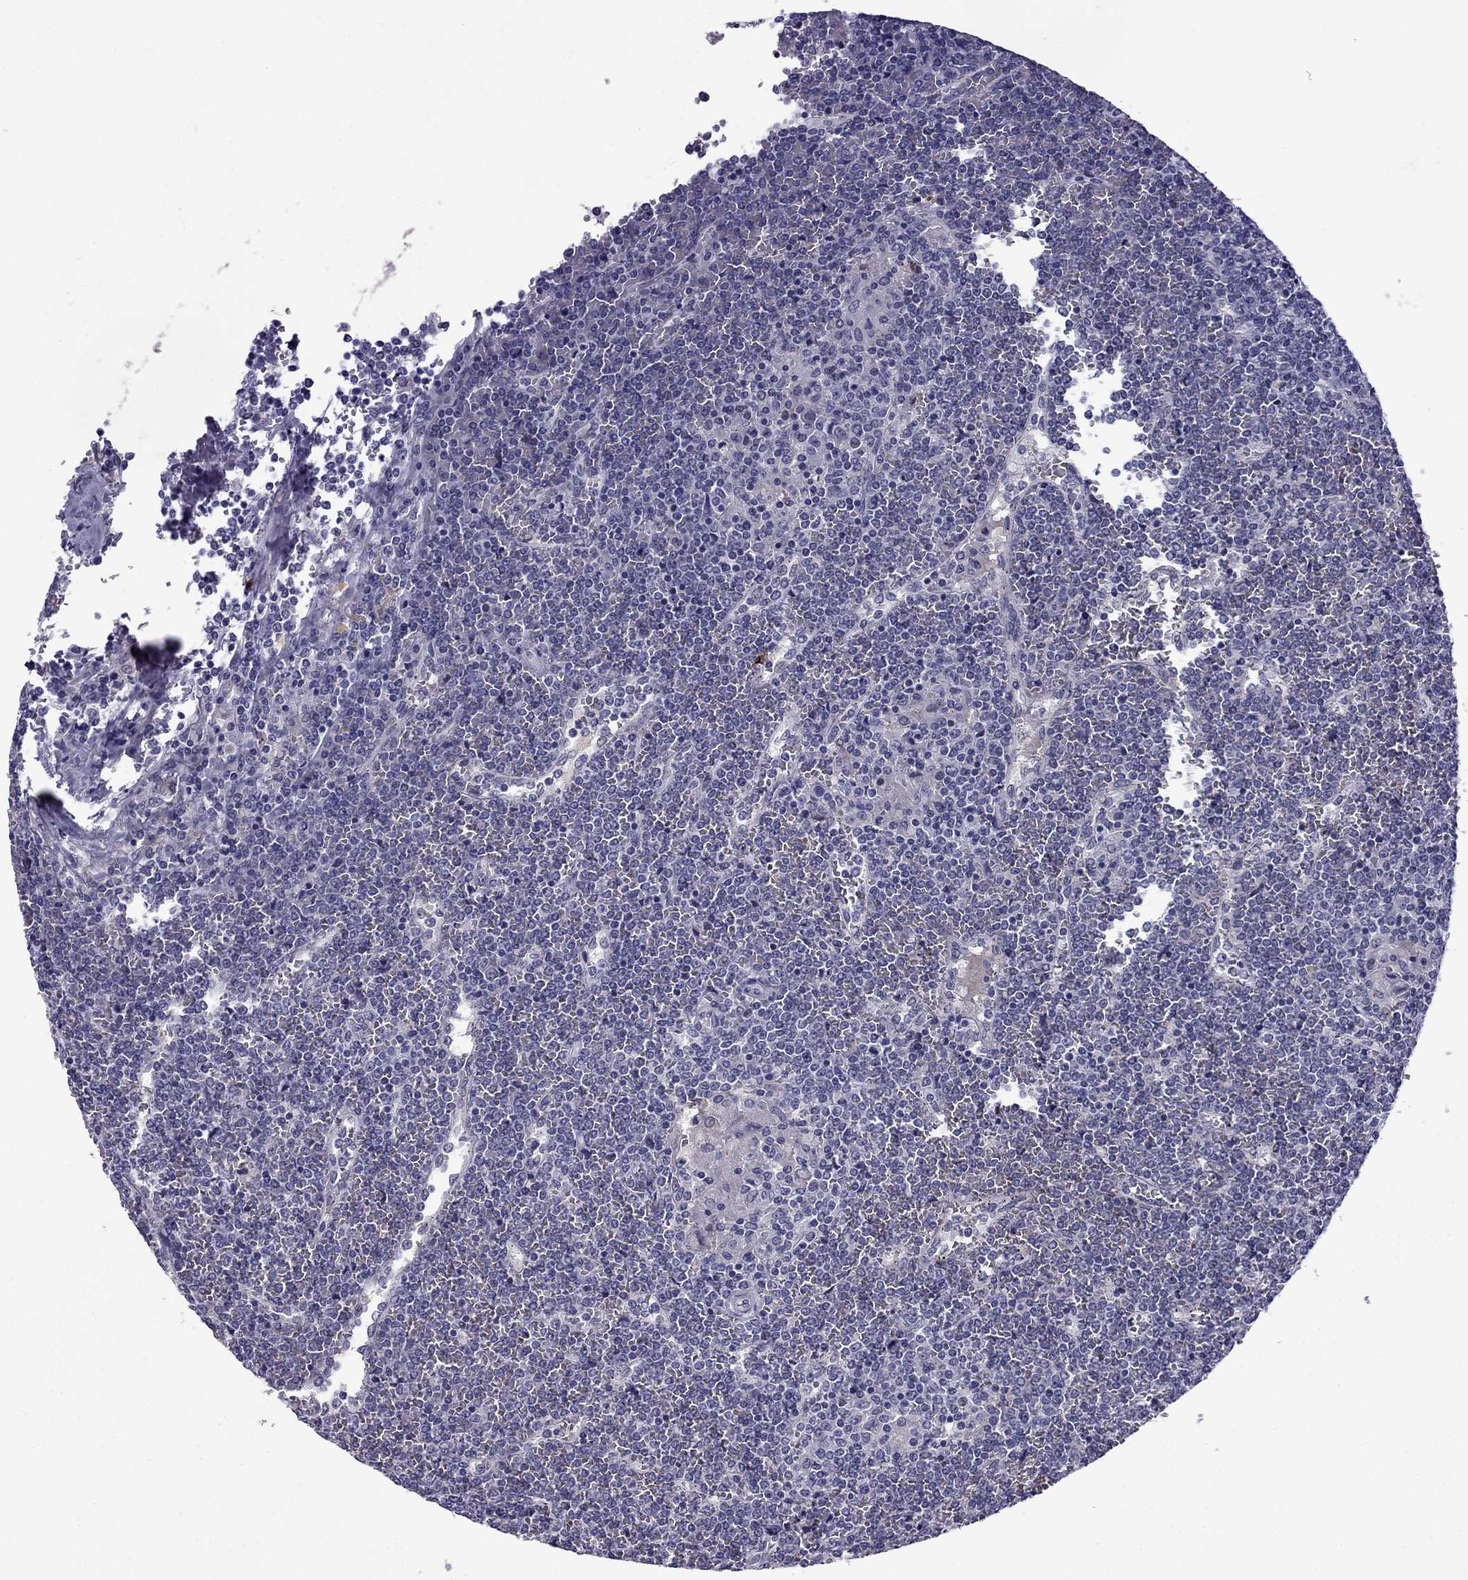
{"staining": {"intensity": "negative", "quantity": "none", "location": "none"}, "tissue": "lymphoma", "cell_type": "Tumor cells", "image_type": "cancer", "snomed": [{"axis": "morphology", "description": "Malignant lymphoma, non-Hodgkin's type, Low grade"}, {"axis": "topography", "description": "Spleen"}], "caption": "A histopathology image of low-grade malignant lymphoma, non-Hodgkin's type stained for a protein demonstrates no brown staining in tumor cells.", "gene": "MYBPH", "patient": {"sex": "female", "age": 19}}